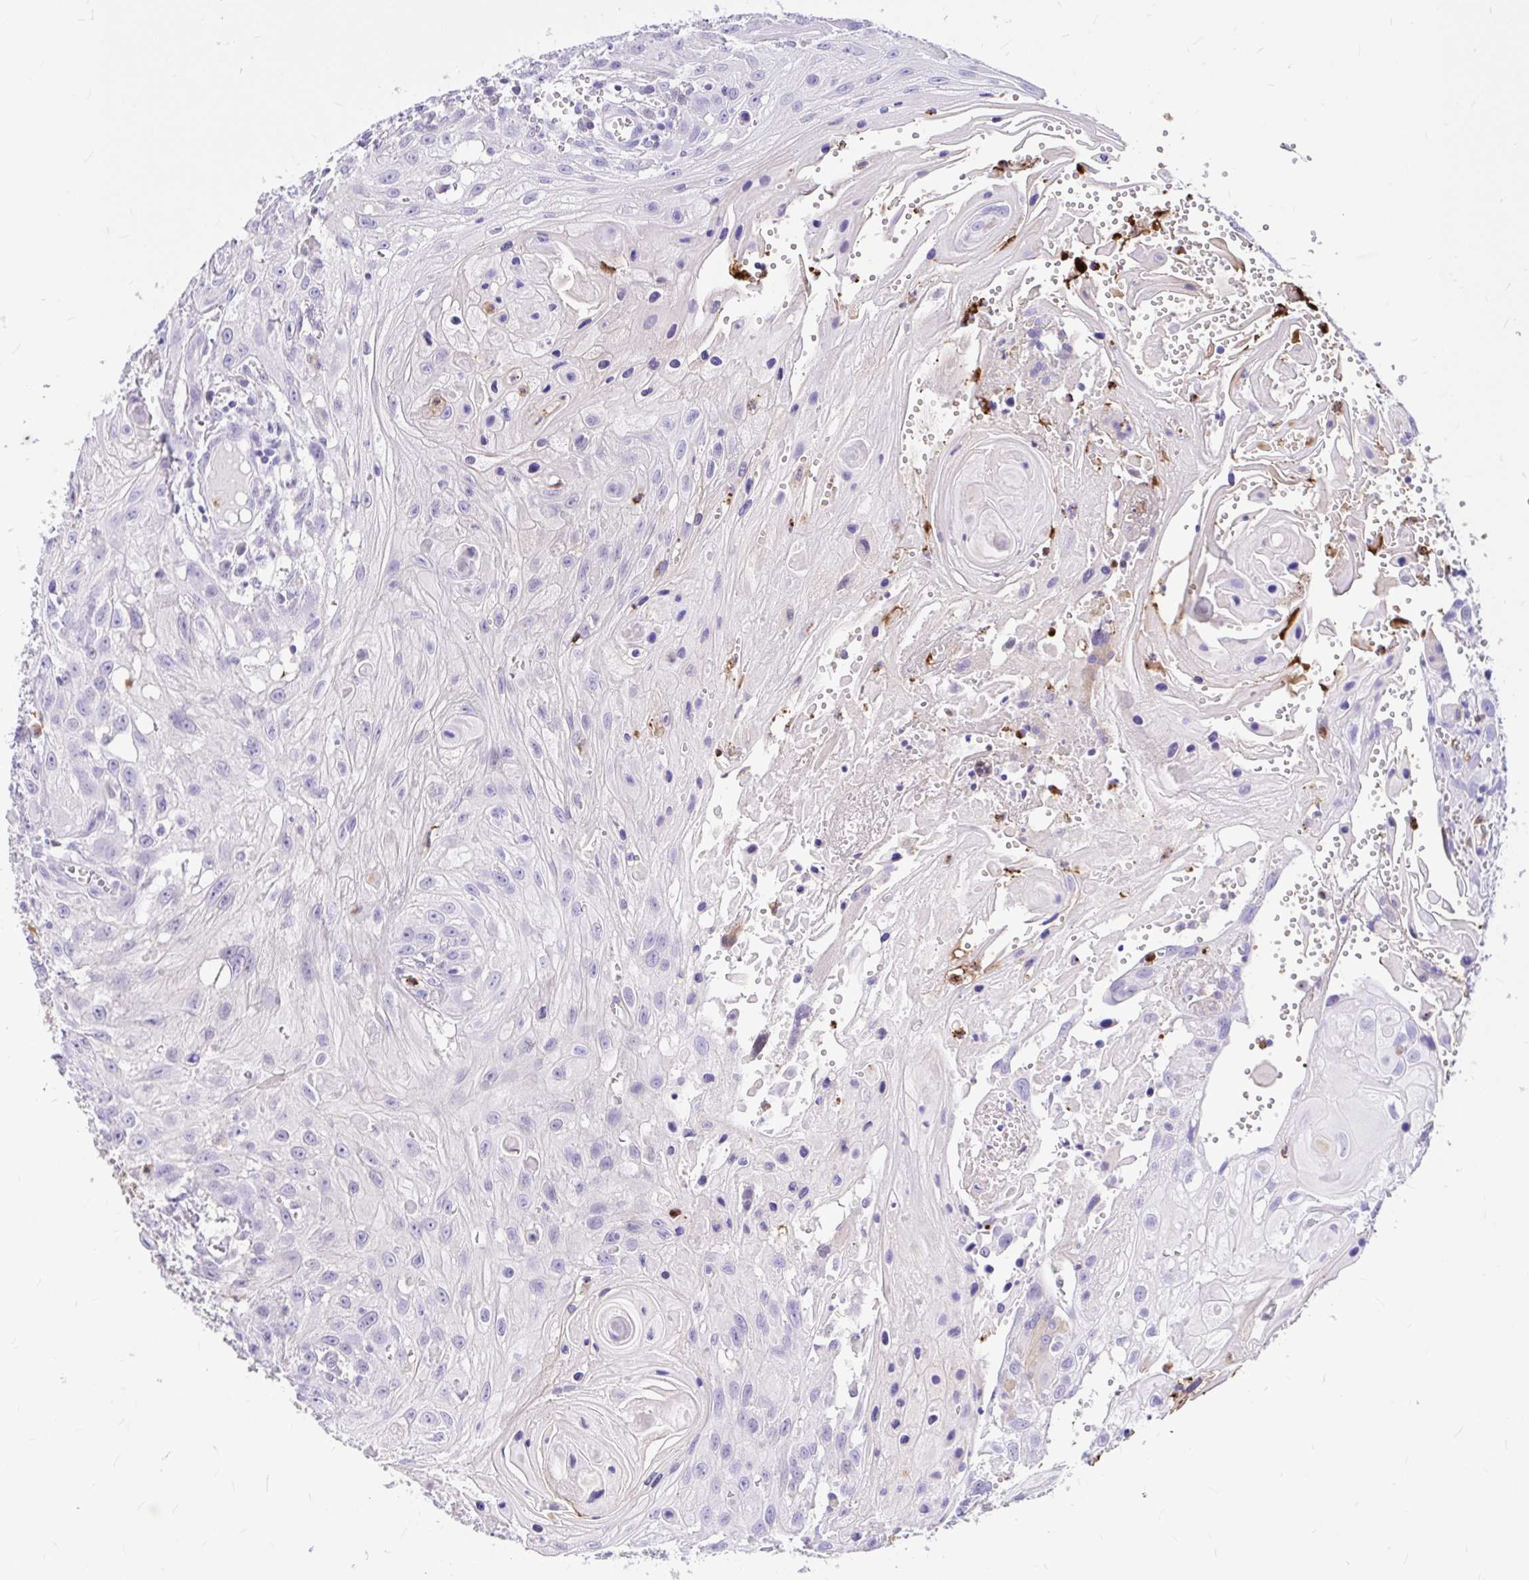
{"staining": {"intensity": "negative", "quantity": "none", "location": "none"}, "tissue": "head and neck cancer", "cell_type": "Tumor cells", "image_type": "cancer", "snomed": [{"axis": "morphology", "description": "Squamous cell carcinoma, NOS"}, {"axis": "topography", "description": "Oral tissue"}, {"axis": "topography", "description": "Head-Neck"}], "caption": "Tumor cells show no significant positivity in head and neck squamous cell carcinoma. (DAB (3,3'-diaminobenzidine) immunohistochemistry (IHC) visualized using brightfield microscopy, high magnification).", "gene": "CLEC1B", "patient": {"sex": "male", "age": 58}}